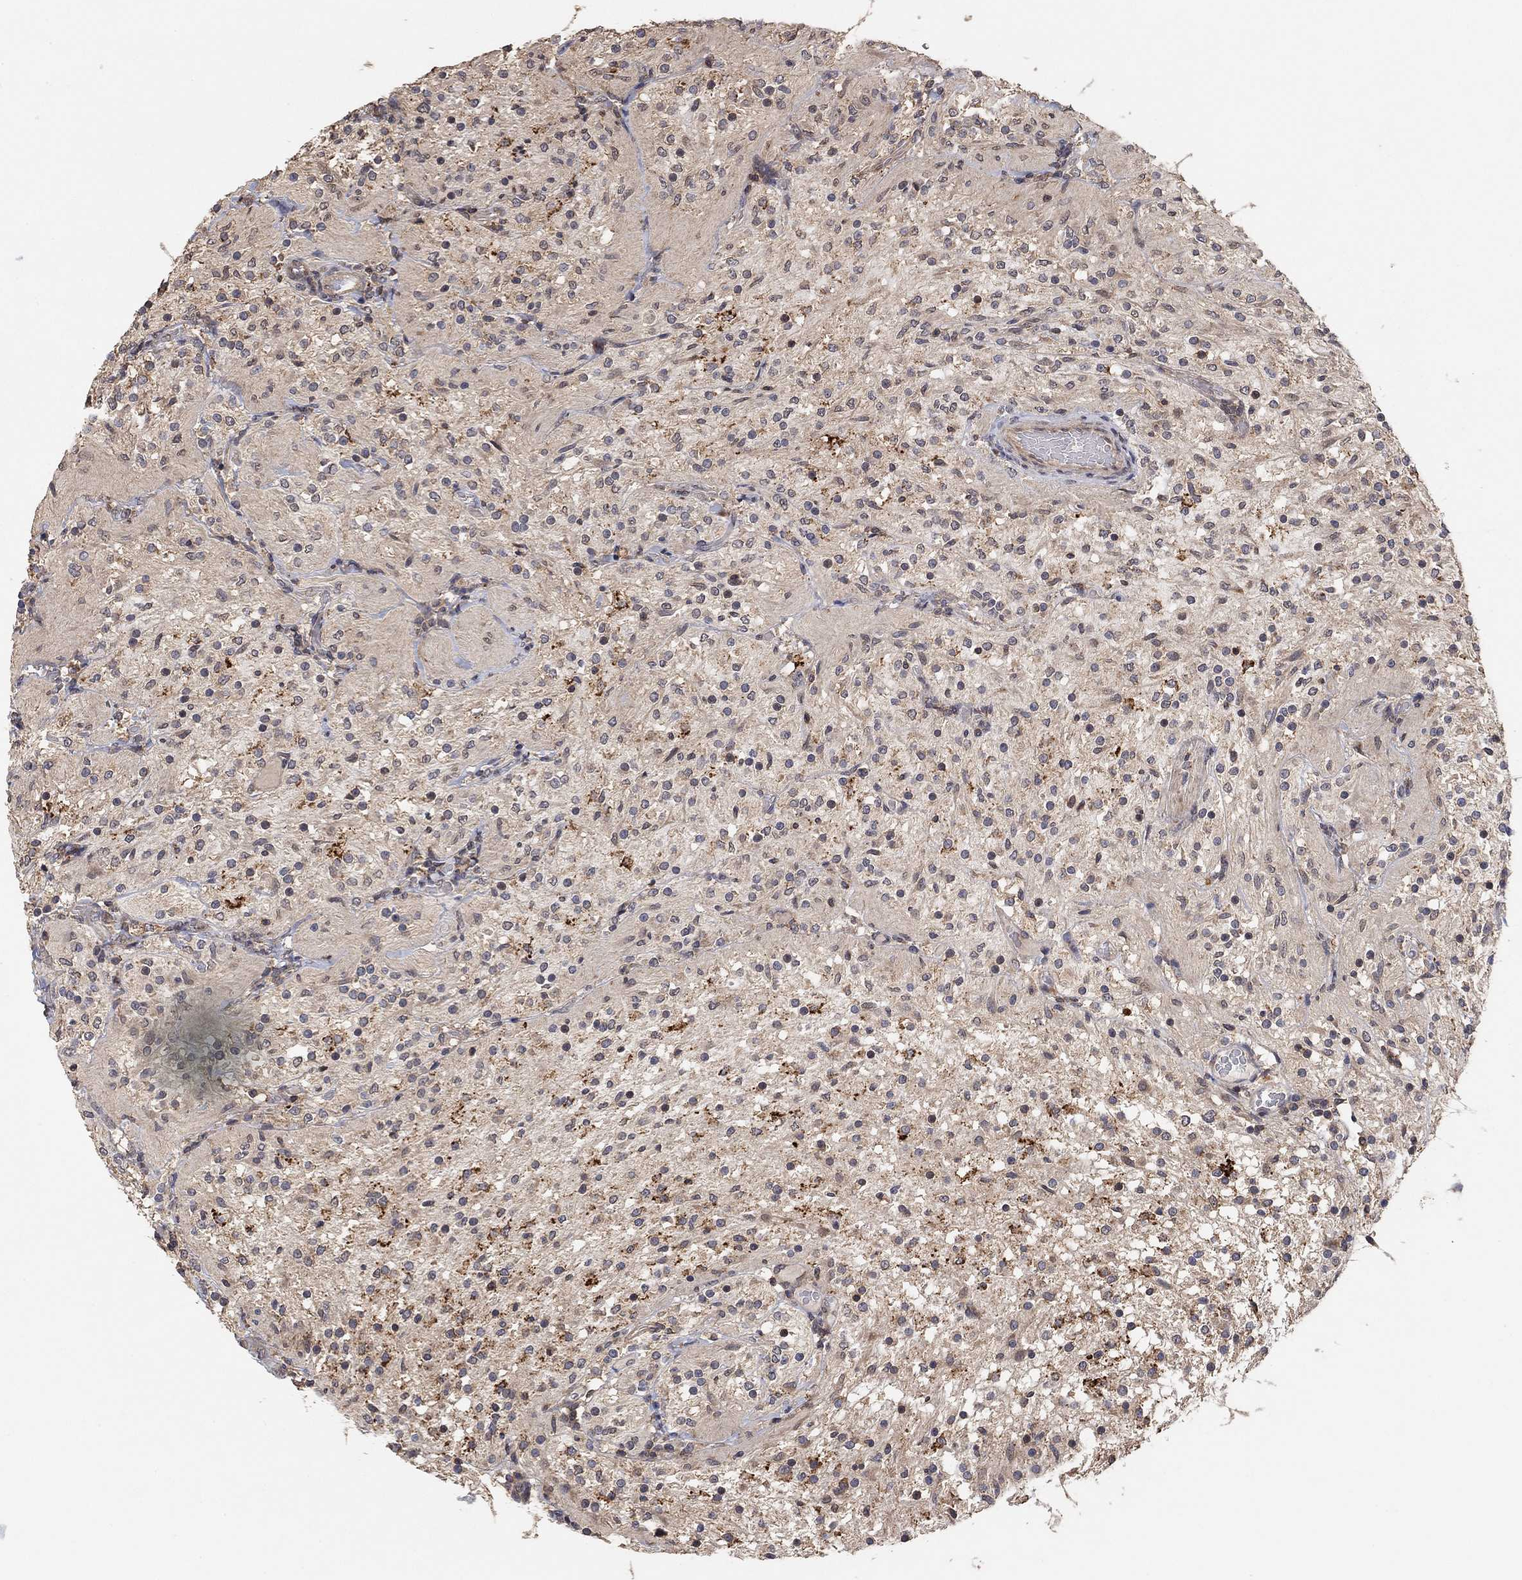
{"staining": {"intensity": "negative", "quantity": "none", "location": "none"}, "tissue": "glioma", "cell_type": "Tumor cells", "image_type": "cancer", "snomed": [{"axis": "morphology", "description": "Glioma, malignant, Low grade"}, {"axis": "topography", "description": "Brain"}], "caption": "There is no significant positivity in tumor cells of low-grade glioma (malignant).", "gene": "CCDC43", "patient": {"sex": "male", "age": 3}}